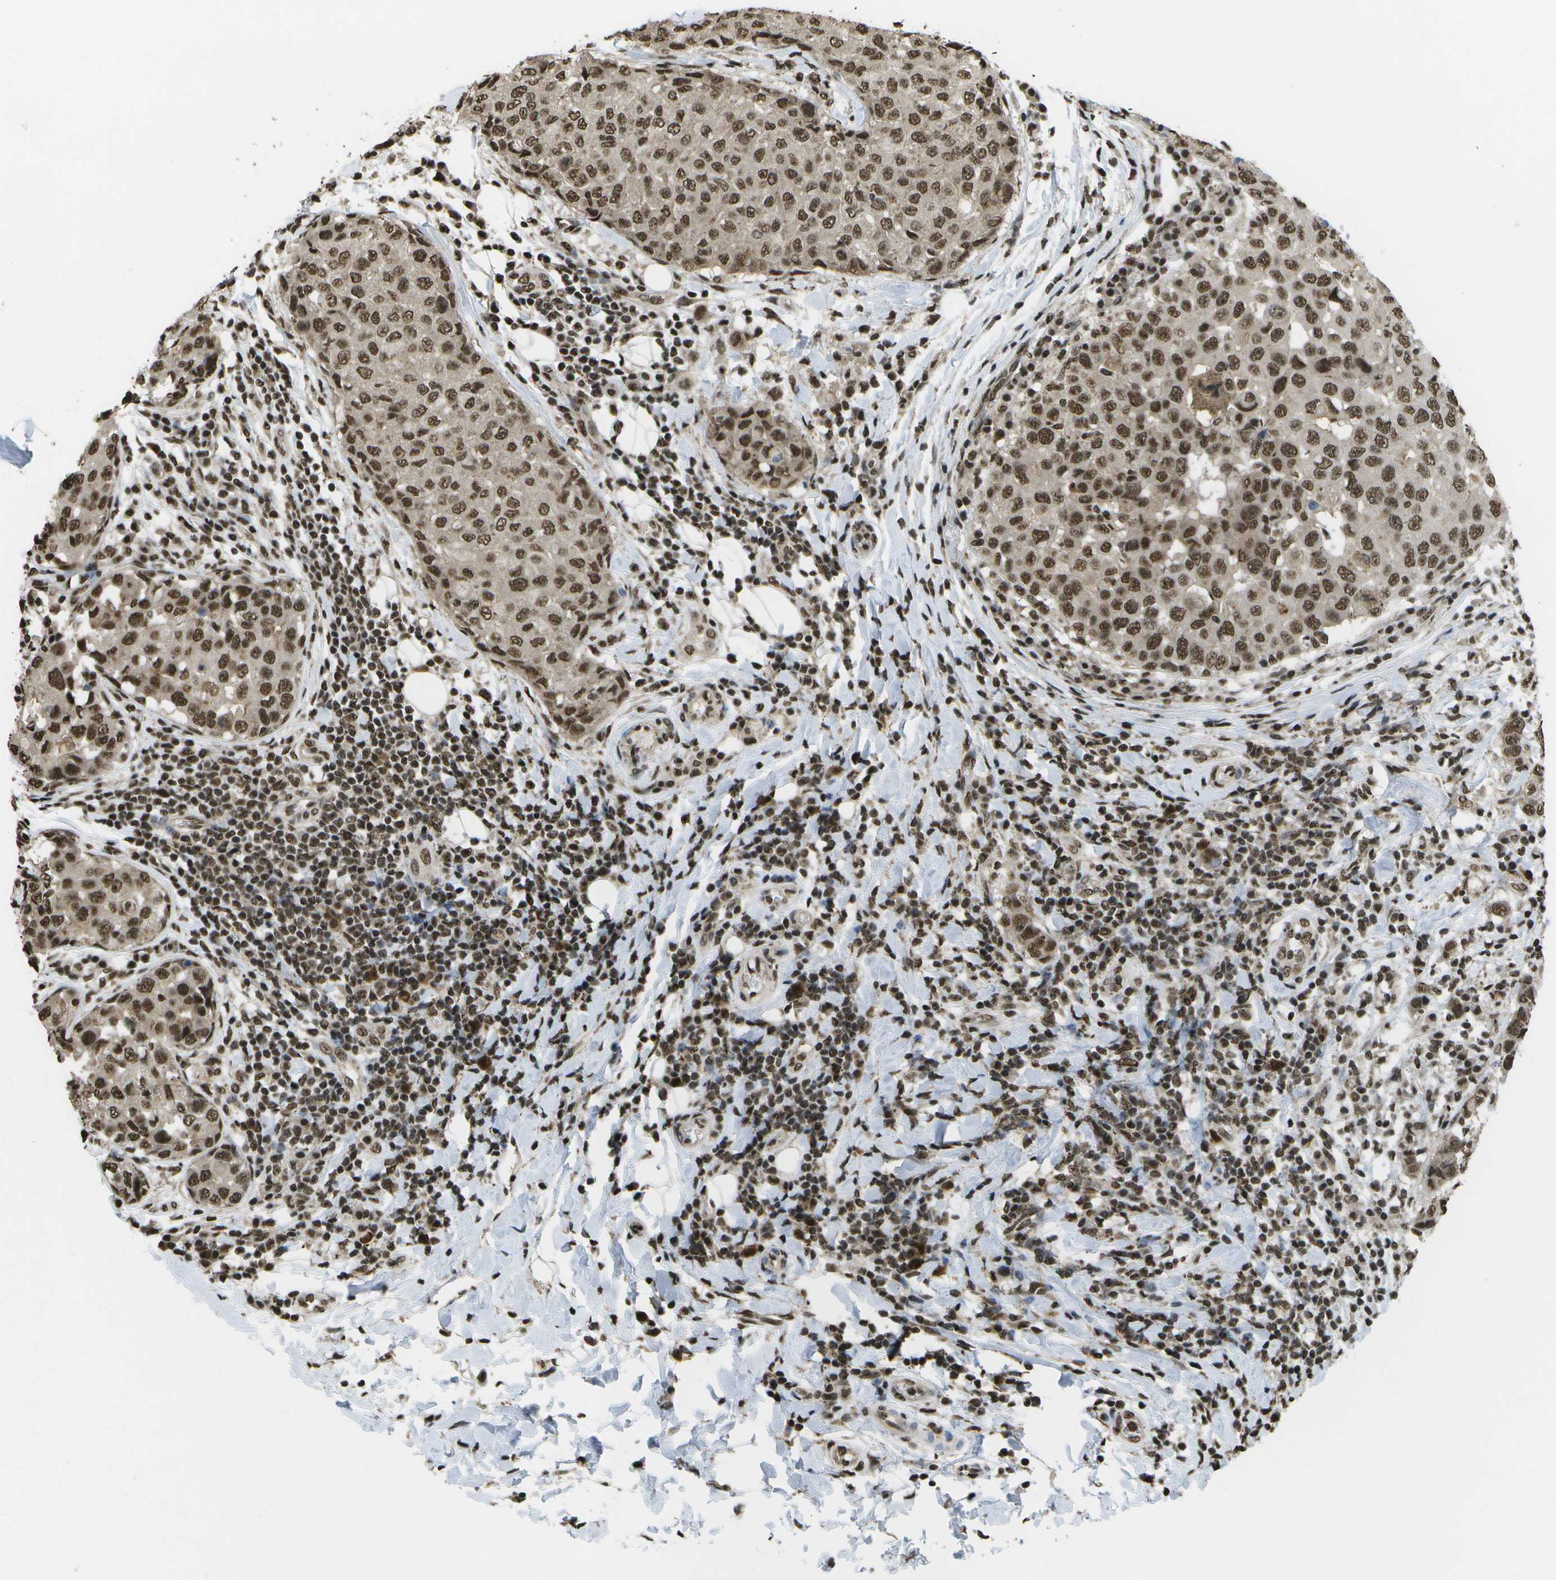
{"staining": {"intensity": "moderate", "quantity": ">75%", "location": "nuclear"}, "tissue": "breast cancer", "cell_type": "Tumor cells", "image_type": "cancer", "snomed": [{"axis": "morphology", "description": "Duct carcinoma"}, {"axis": "topography", "description": "Breast"}], "caption": "This is a photomicrograph of IHC staining of breast cancer, which shows moderate staining in the nuclear of tumor cells.", "gene": "SPEN", "patient": {"sex": "female", "age": 27}}